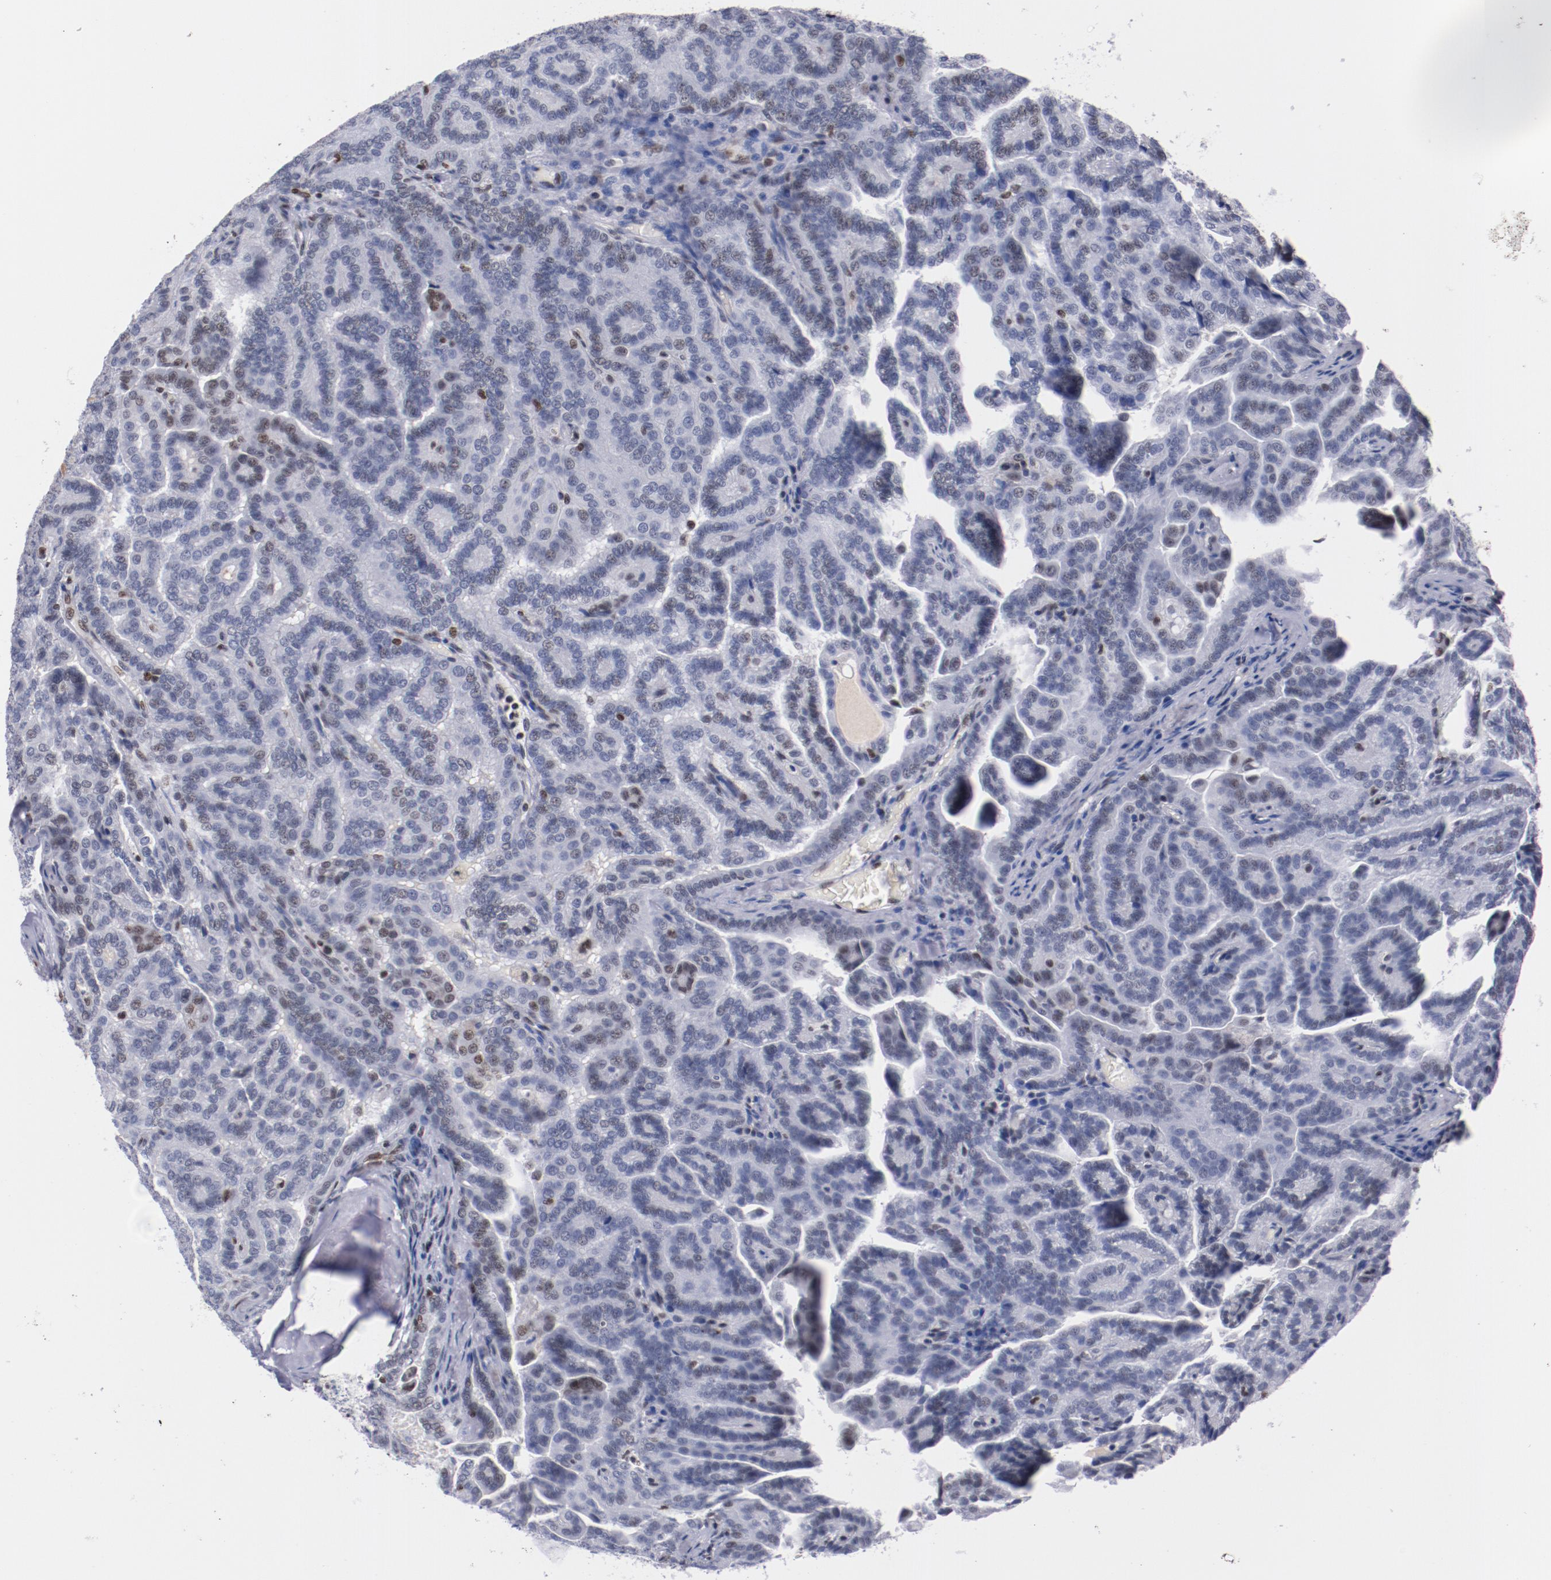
{"staining": {"intensity": "negative", "quantity": "none", "location": "none"}, "tissue": "renal cancer", "cell_type": "Tumor cells", "image_type": "cancer", "snomed": [{"axis": "morphology", "description": "Adenocarcinoma, NOS"}, {"axis": "topography", "description": "Kidney"}], "caption": "IHC photomicrograph of human renal cancer stained for a protein (brown), which displays no staining in tumor cells.", "gene": "IFI16", "patient": {"sex": "male", "age": 61}}